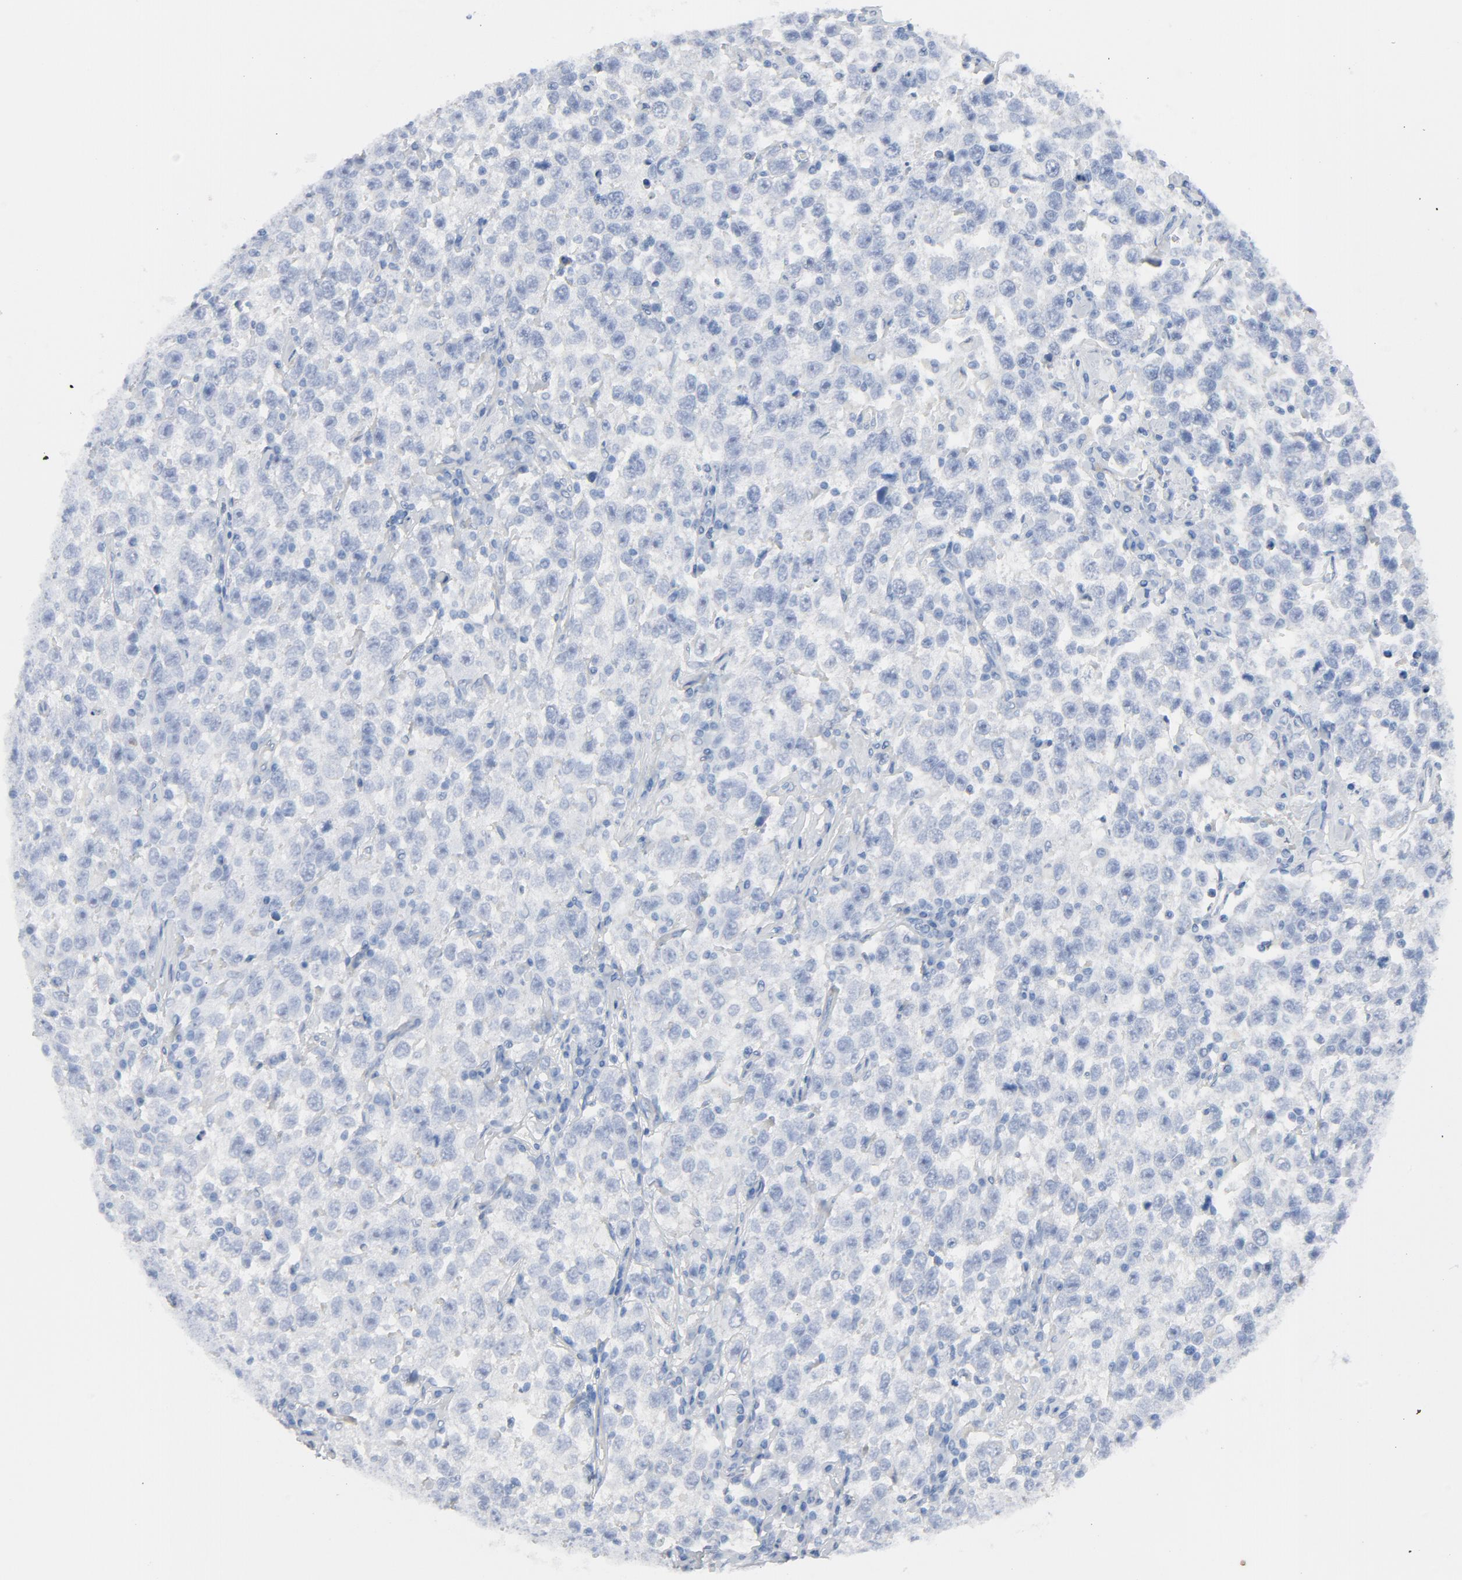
{"staining": {"intensity": "negative", "quantity": "none", "location": "none"}, "tissue": "testis cancer", "cell_type": "Tumor cells", "image_type": "cancer", "snomed": [{"axis": "morphology", "description": "Seminoma, NOS"}, {"axis": "topography", "description": "Testis"}], "caption": "DAB immunohistochemical staining of testis cancer exhibits no significant expression in tumor cells.", "gene": "C14orf119", "patient": {"sex": "male", "age": 41}}